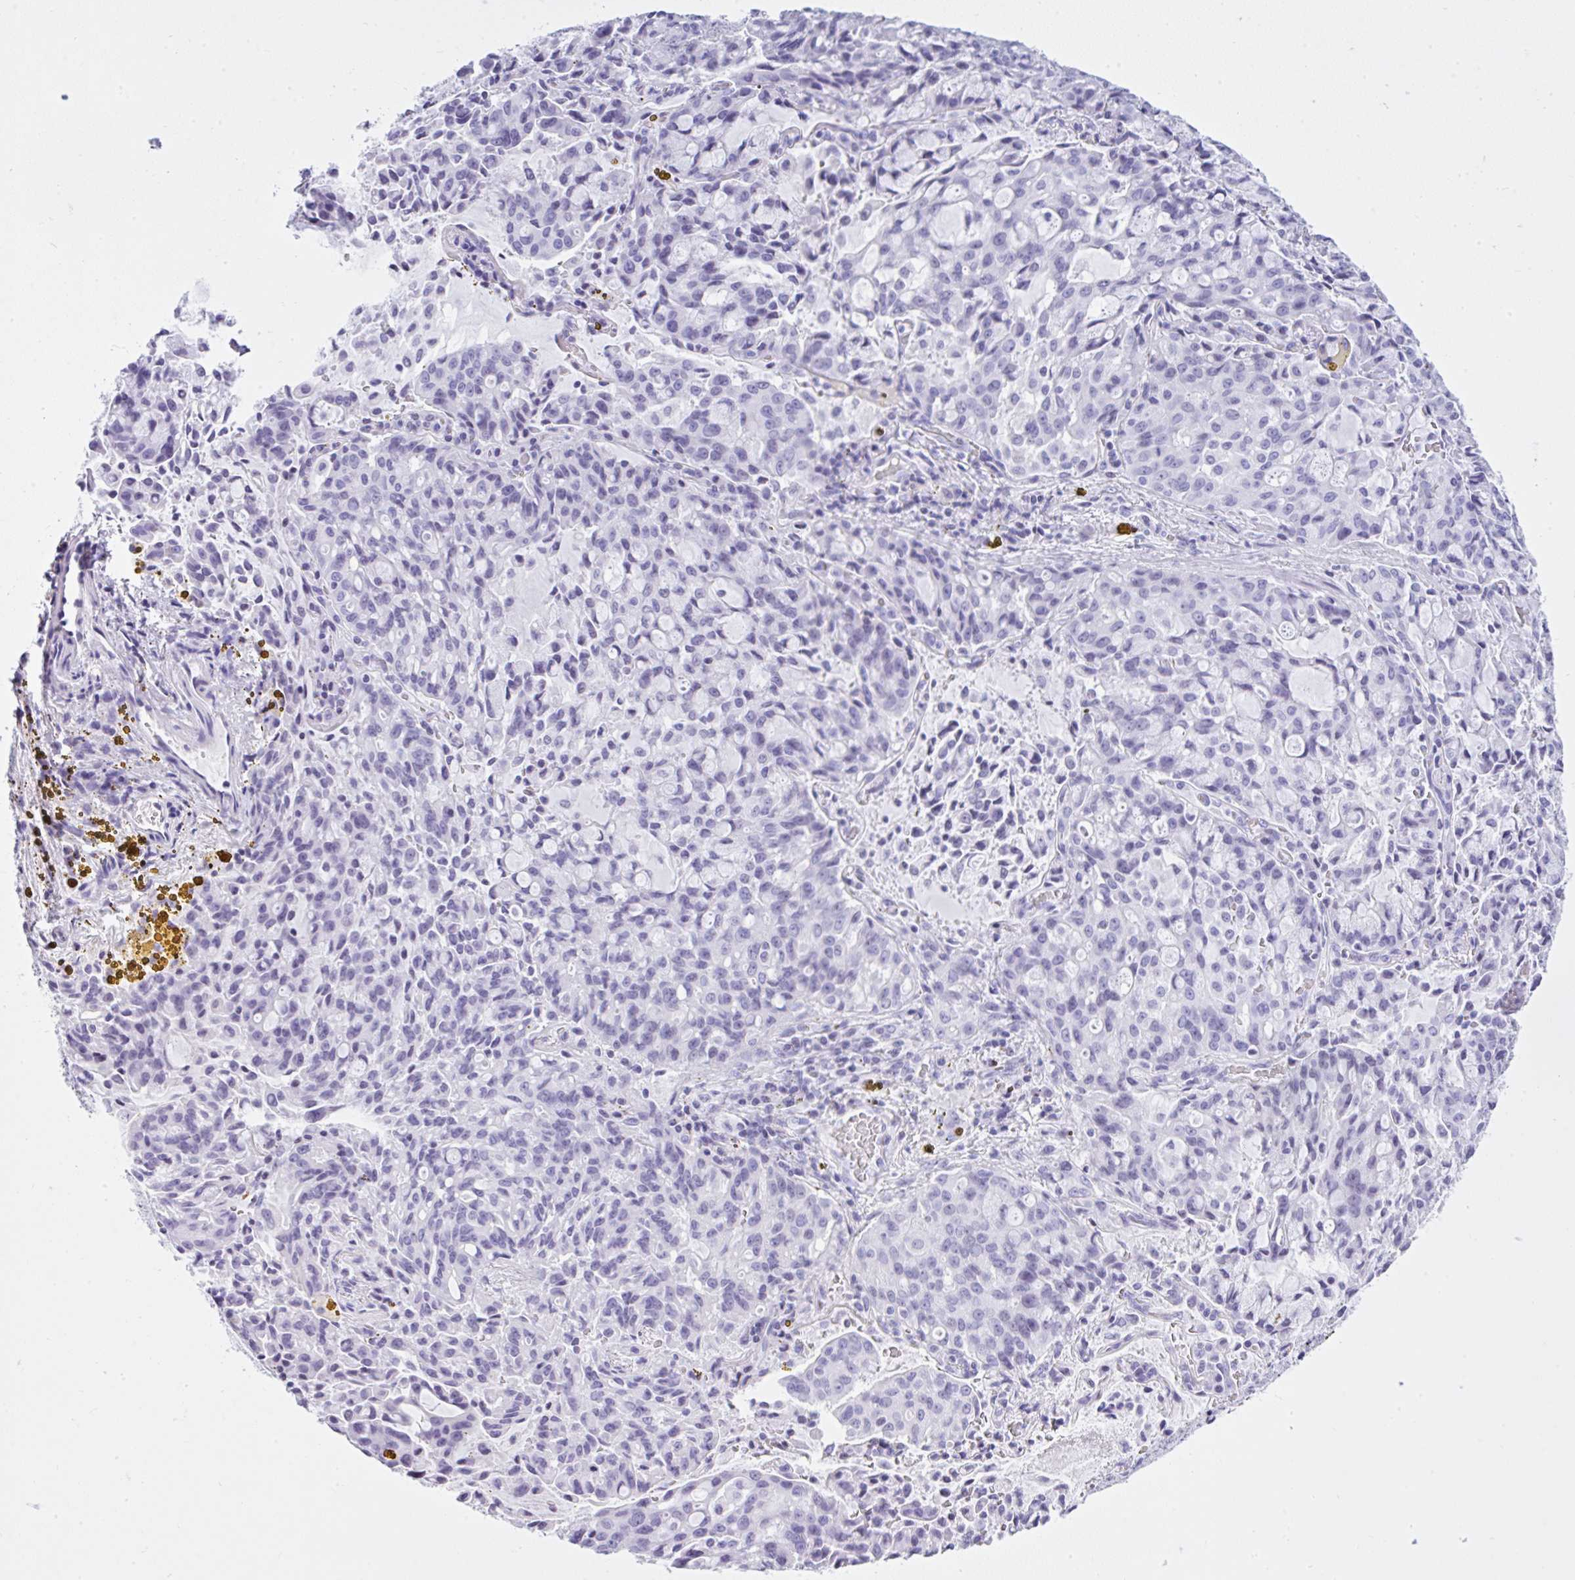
{"staining": {"intensity": "negative", "quantity": "none", "location": "none"}, "tissue": "lung cancer", "cell_type": "Tumor cells", "image_type": "cancer", "snomed": [{"axis": "morphology", "description": "Adenocarcinoma, NOS"}, {"axis": "topography", "description": "Lung"}], "caption": "Immunohistochemistry micrograph of neoplastic tissue: human lung adenocarcinoma stained with DAB exhibits no significant protein expression in tumor cells.", "gene": "KRT27", "patient": {"sex": "female", "age": 44}}